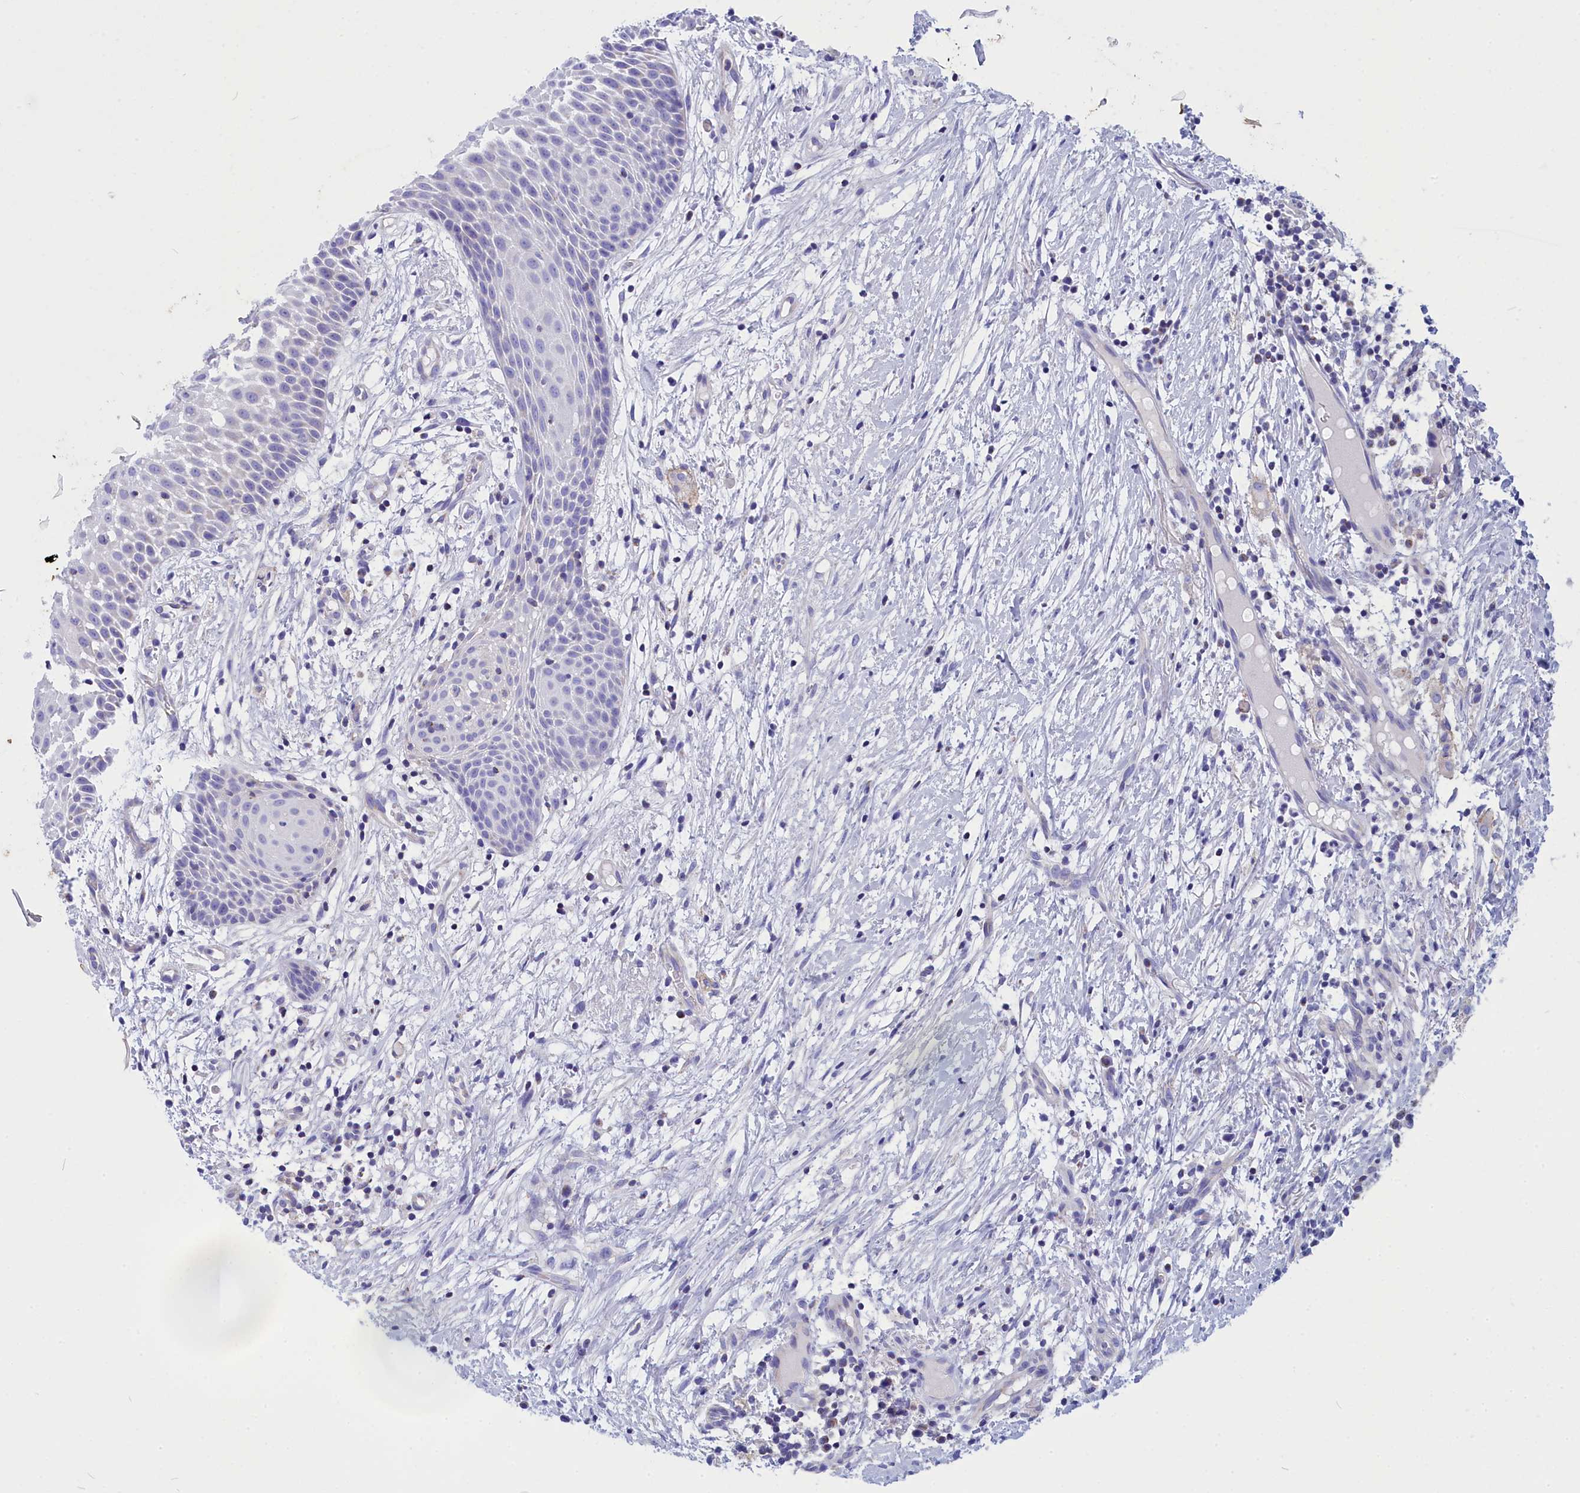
{"staining": {"intensity": "negative", "quantity": "none", "location": "none"}, "tissue": "oral mucosa", "cell_type": "Squamous epithelial cells", "image_type": "normal", "snomed": [{"axis": "morphology", "description": "Normal tissue, NOS"}, {"axis": "topography", "description": "Oral tissue"}], "caption": "This is a histopathology image of IHC staining of benign oral mucosa, which shows no expression in squamous epithelial cells. (Immunohistochemistry (ihc), brightfield microscopy, high magnification).", "gene": "CCRL2", "patient": {"sex": "female", "age": 69}}